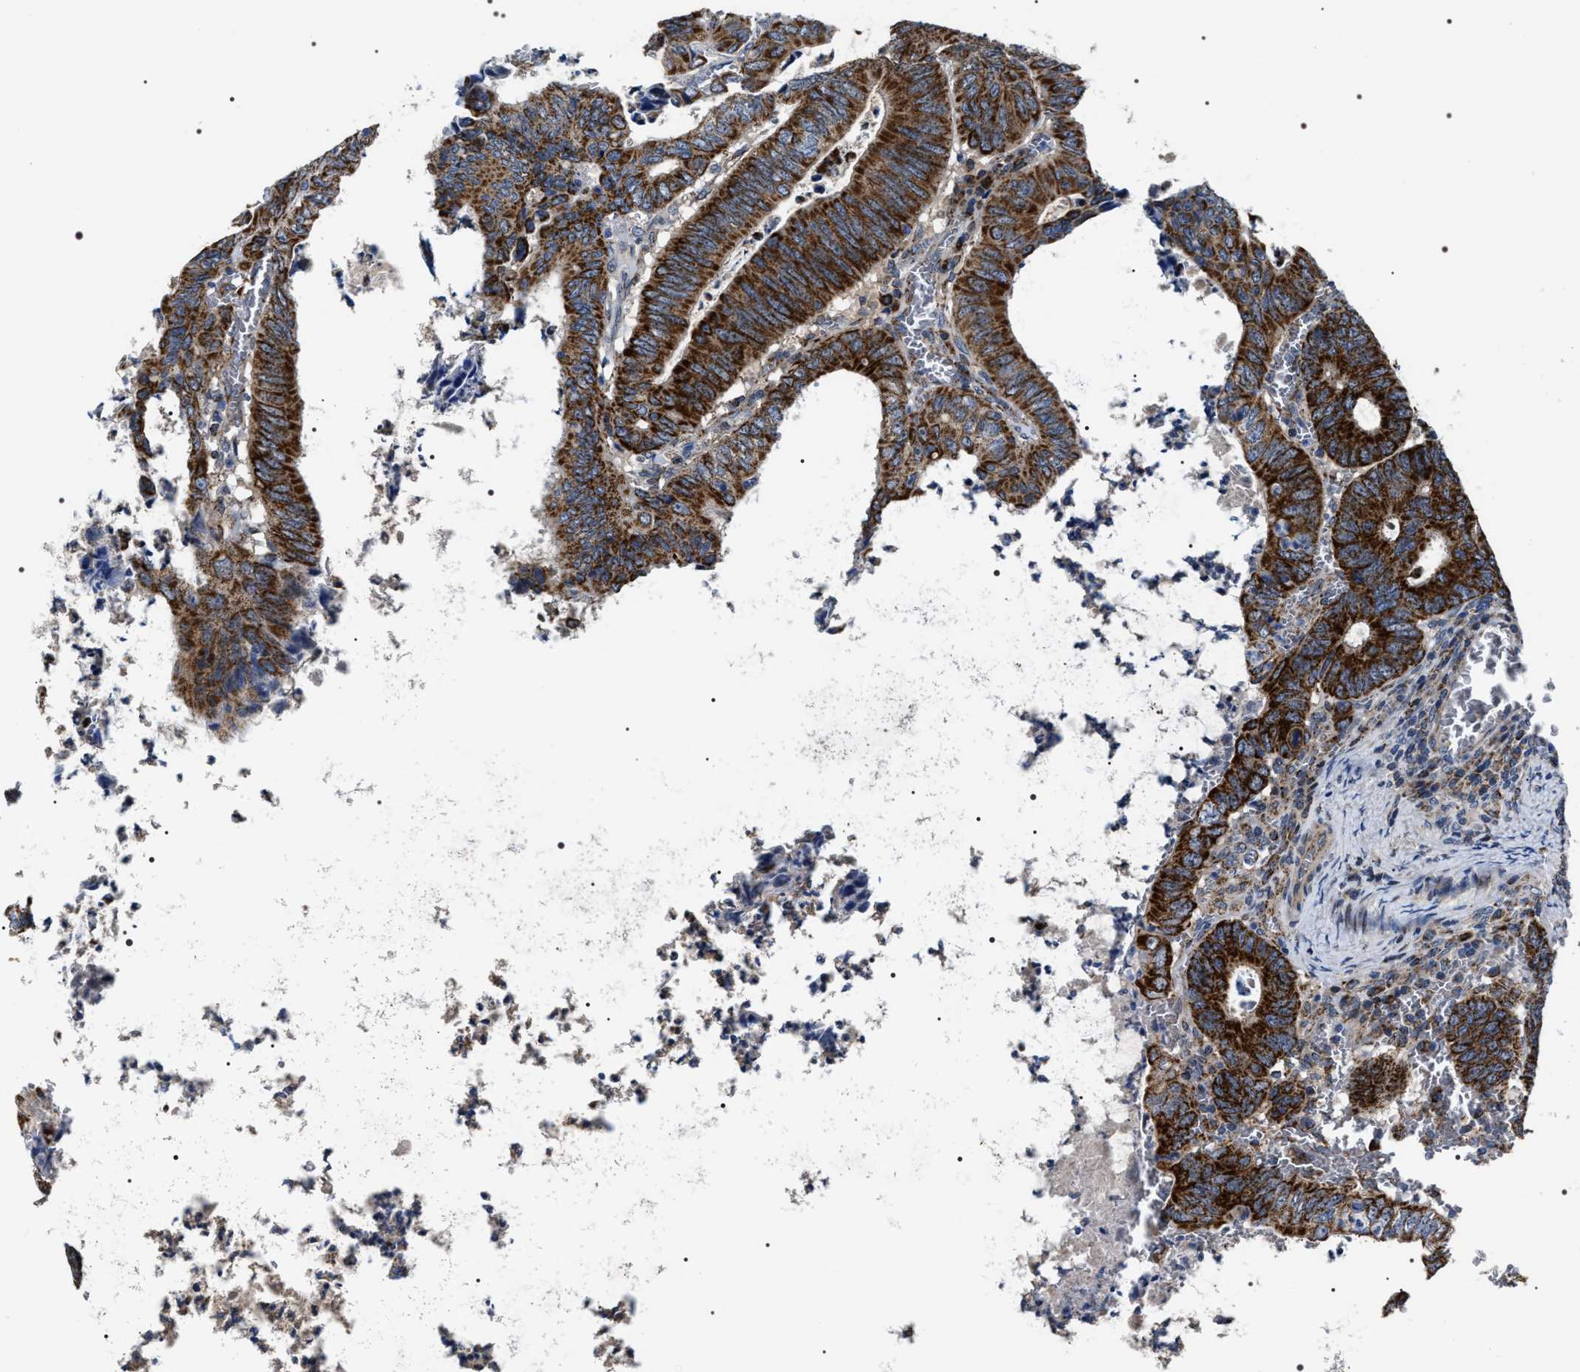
{"staining": {"intensity": "strong", "quantity": ">75%", "location": "cytoplasmic/membranous"}, "tissue": "colorectal cancer", "cell_type": "Tumor cells", "image_type": "cancer", "snomed": [{"axis": "morphology", "description": "Inflammation, NOS"}, {"axis": "morphology", "description": "Adenocarcinoma, NOS"}, {"axis": "topography", "description": "Colon"}], "caption": "Human colorectal cancer stained with a brown dye exhibits strong cytoplasmic/membranous positive staining in about >75% of tumor cells.", "gene": "NTMT1", "patient": {"sex": "male", "age": 72}}